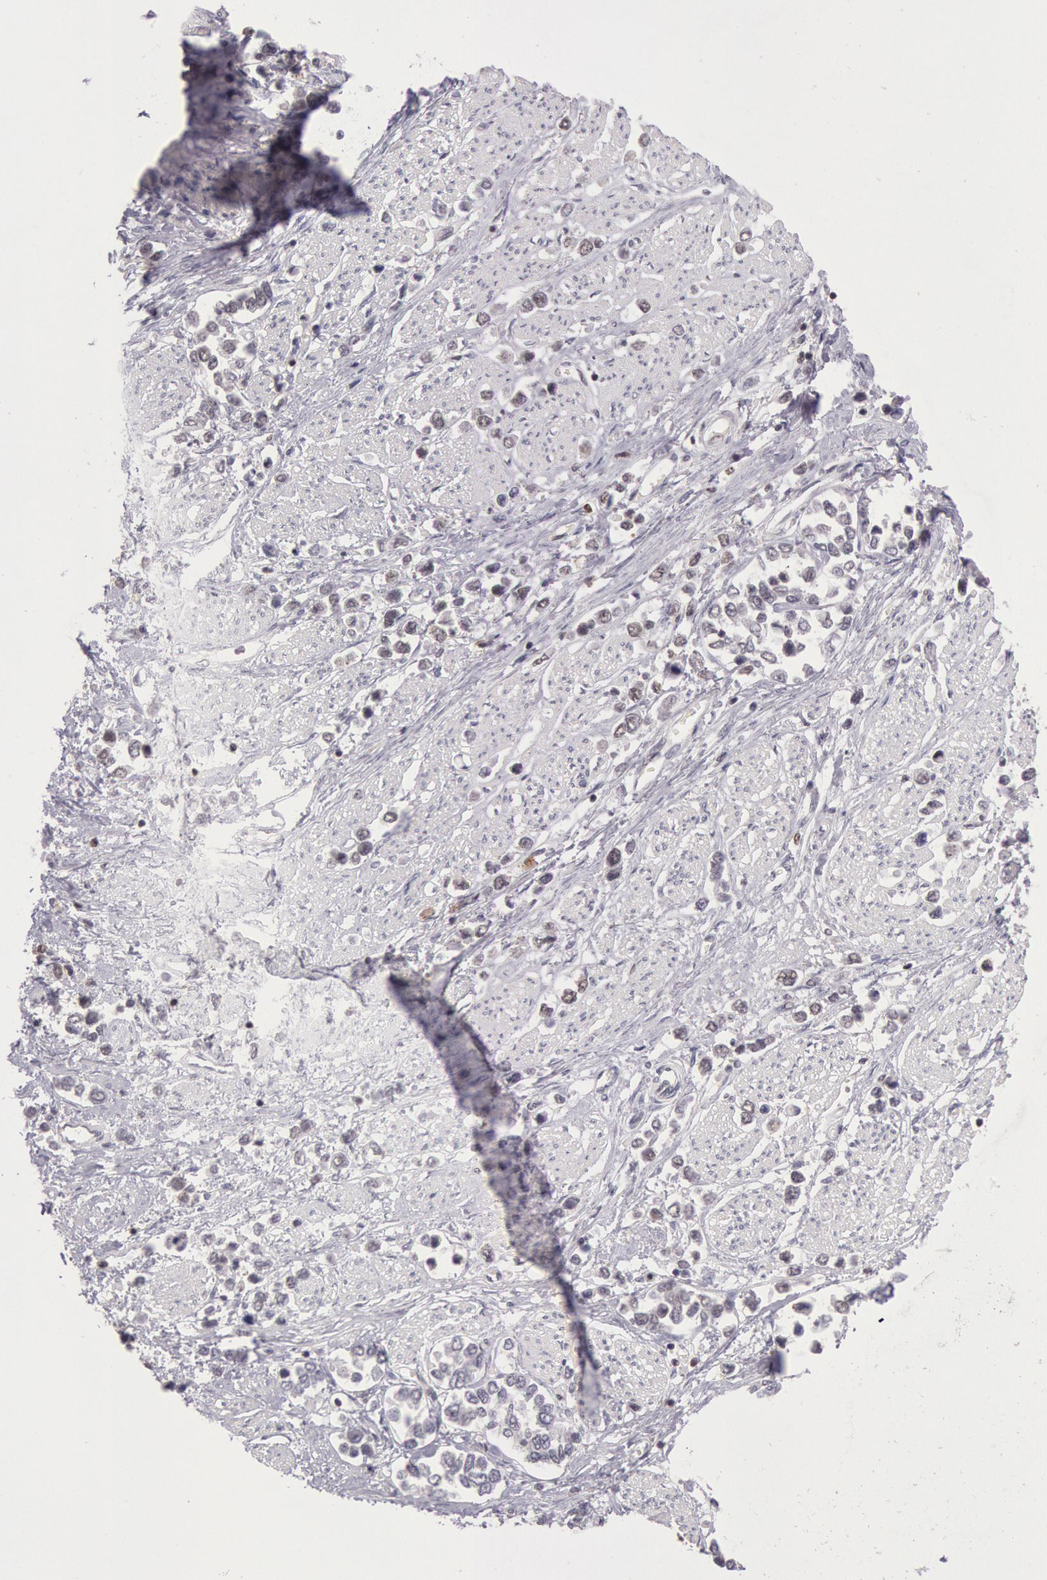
{"staining": {"intensity": "weak", "quantity": "25%-75%", "location": "nuclear"}, "tissue": "stomach cancer", "cell_type": "Tumor cells", "image_type": "cancer", "snomed": [{"axis": "morphology", "description": "Adenocarcinoma, NOS"}, {"axis": "topography", "description": "Stomach, upper"}], "caption": "Tumor cells demonstrate low levels of weak nuclear positivity in approximately 25%-75% of cells in human adenocarcinoma (stomach).", "gene": "ESS2", "patient": {"sex": "male", "age": 76}}